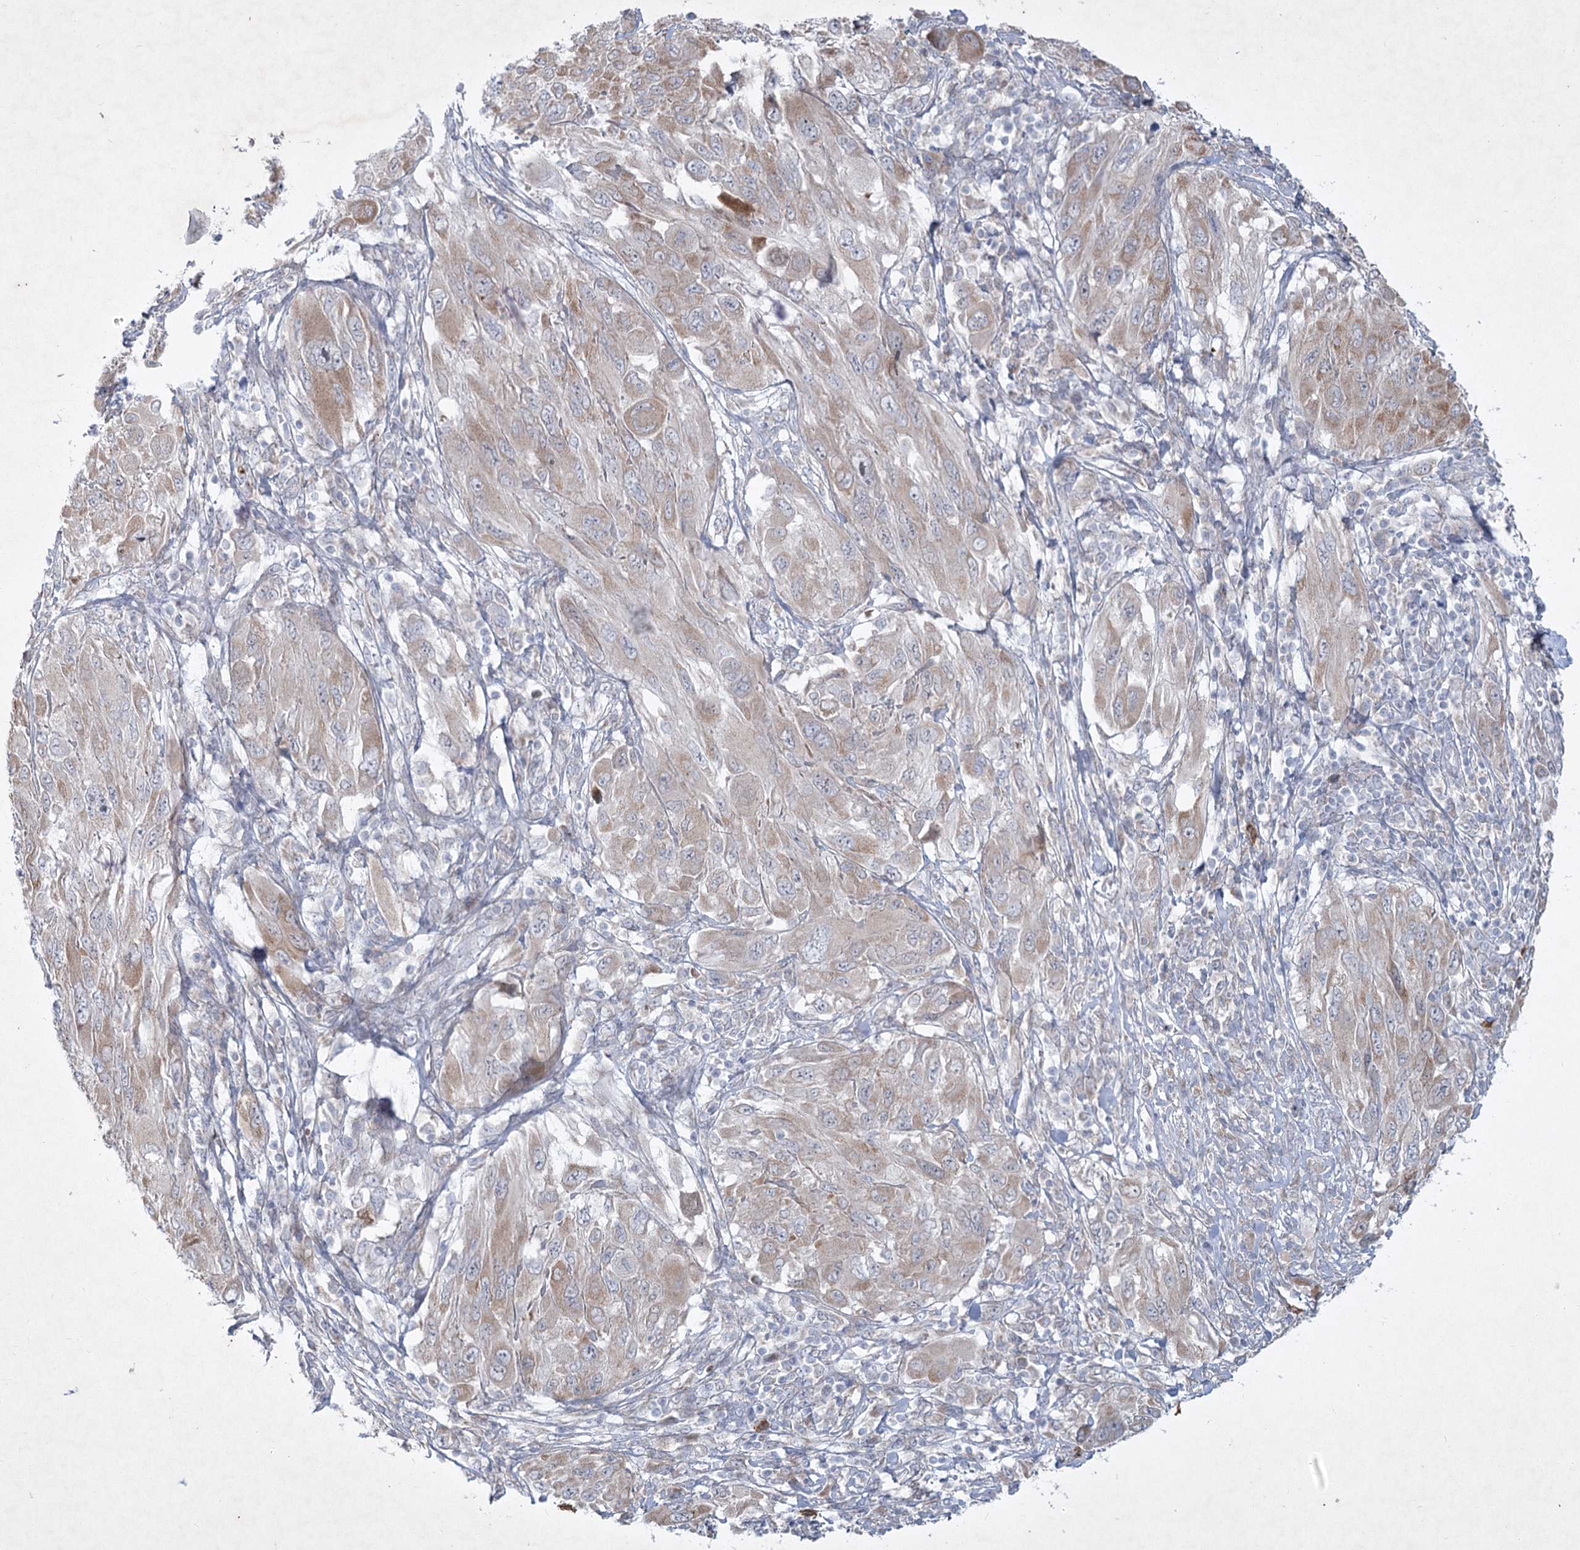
{"staining": {"intensity": "weak", "quantity": "25%-75%", "location": "cytoplasmic/membranous"}, "tissue": "melanoma", "cell_type": "Tumor cells", "image_type": "cancer", "snomed": [{"axis": "morphology", "description": "Malignant melanoma, NOS"}, {"axis": "topography", "description": "Skin"}], "caption": "The immunohistochemical stain labels weak cytoplasmic/membranous expression in tumor cells of malignant melanoma tissue.", "gene": "PLA2G12A", "patient": {"sex": "female", "age": 91}}